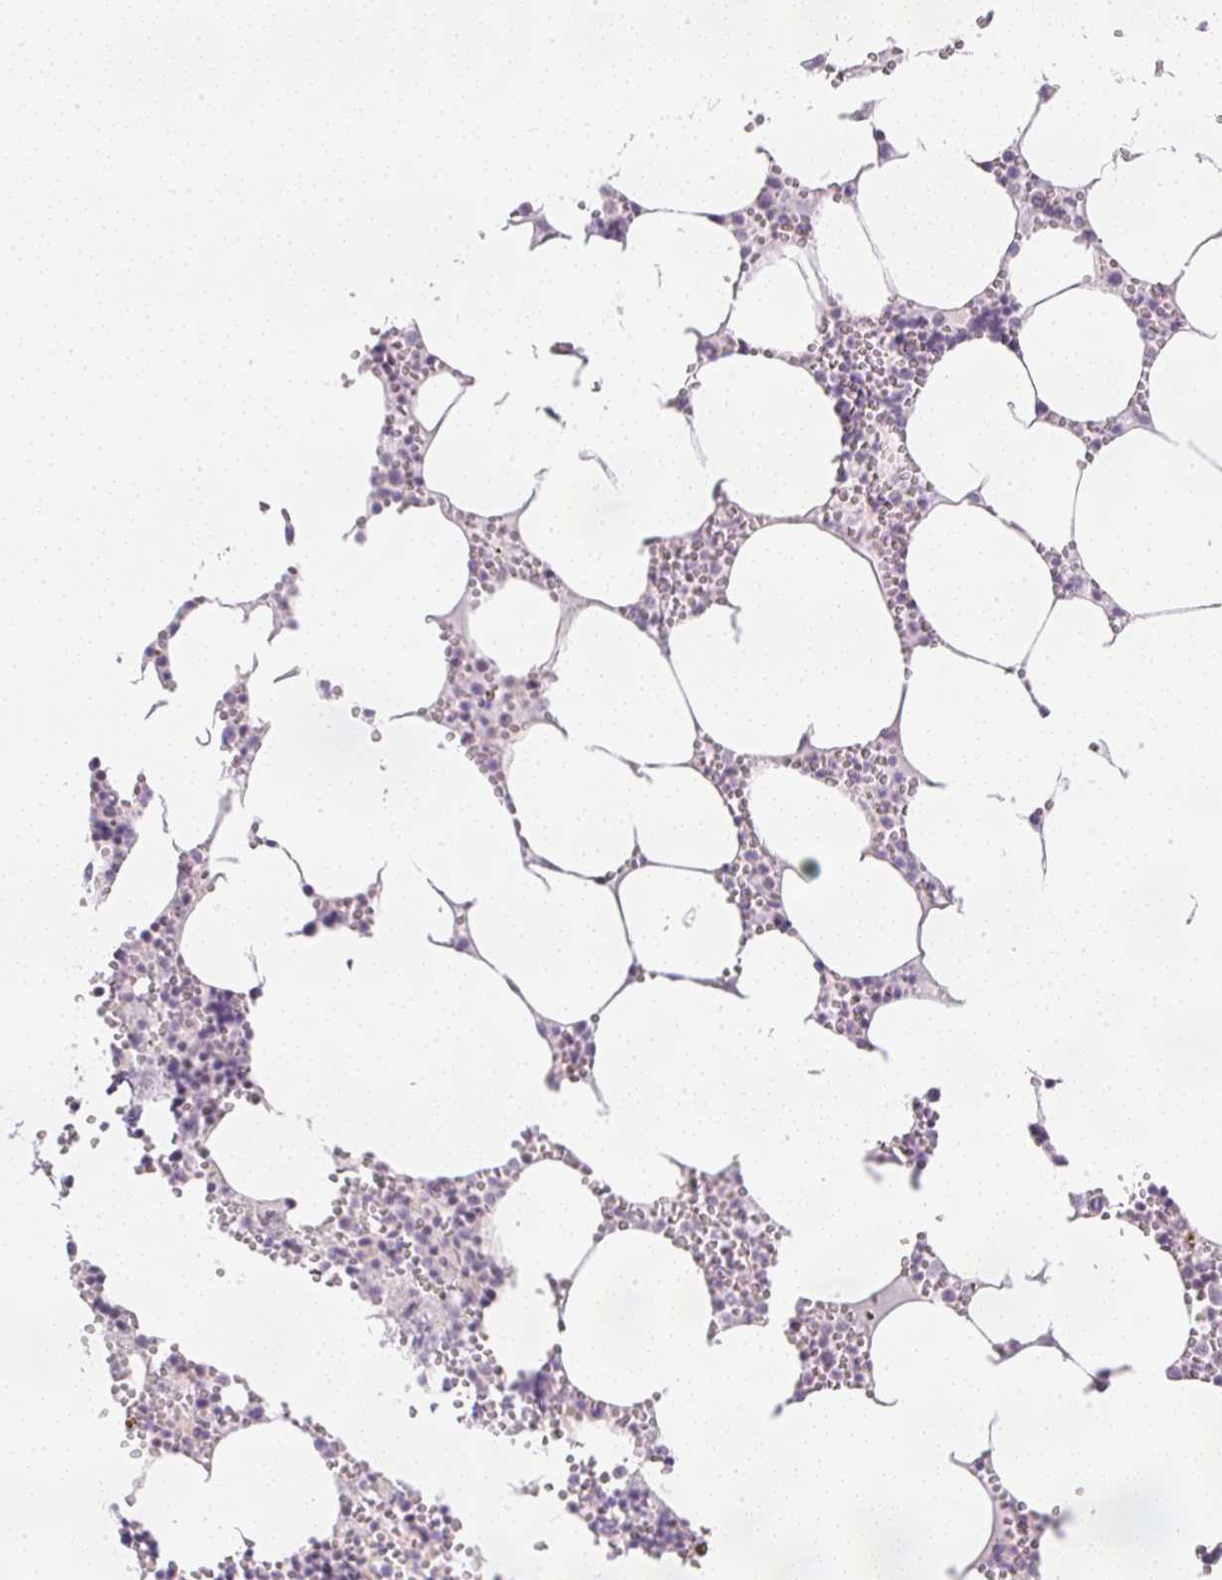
{"staining": {"intensity": "negative", "quantity": "none", "location": "none"}, "tissue": "bone marrow", "cell_type": "Hematopoietic cells", "image_type": "normal", "snomed": [{"axis": "morphology", "description": "Normal tissue, NOS"}, {"axis": "topography", "description": "Bone marrow"}], "caption": "The IHC micrograph has no significant positivity in hematopoietic cells of bone marrow. (Stains: DAB IHC with hematoxylin counter stain, Microscopy: brightfield microscopy at high magnification).", "gene": "DPPA4", "patient": {"sex": "male", "age": 54}}